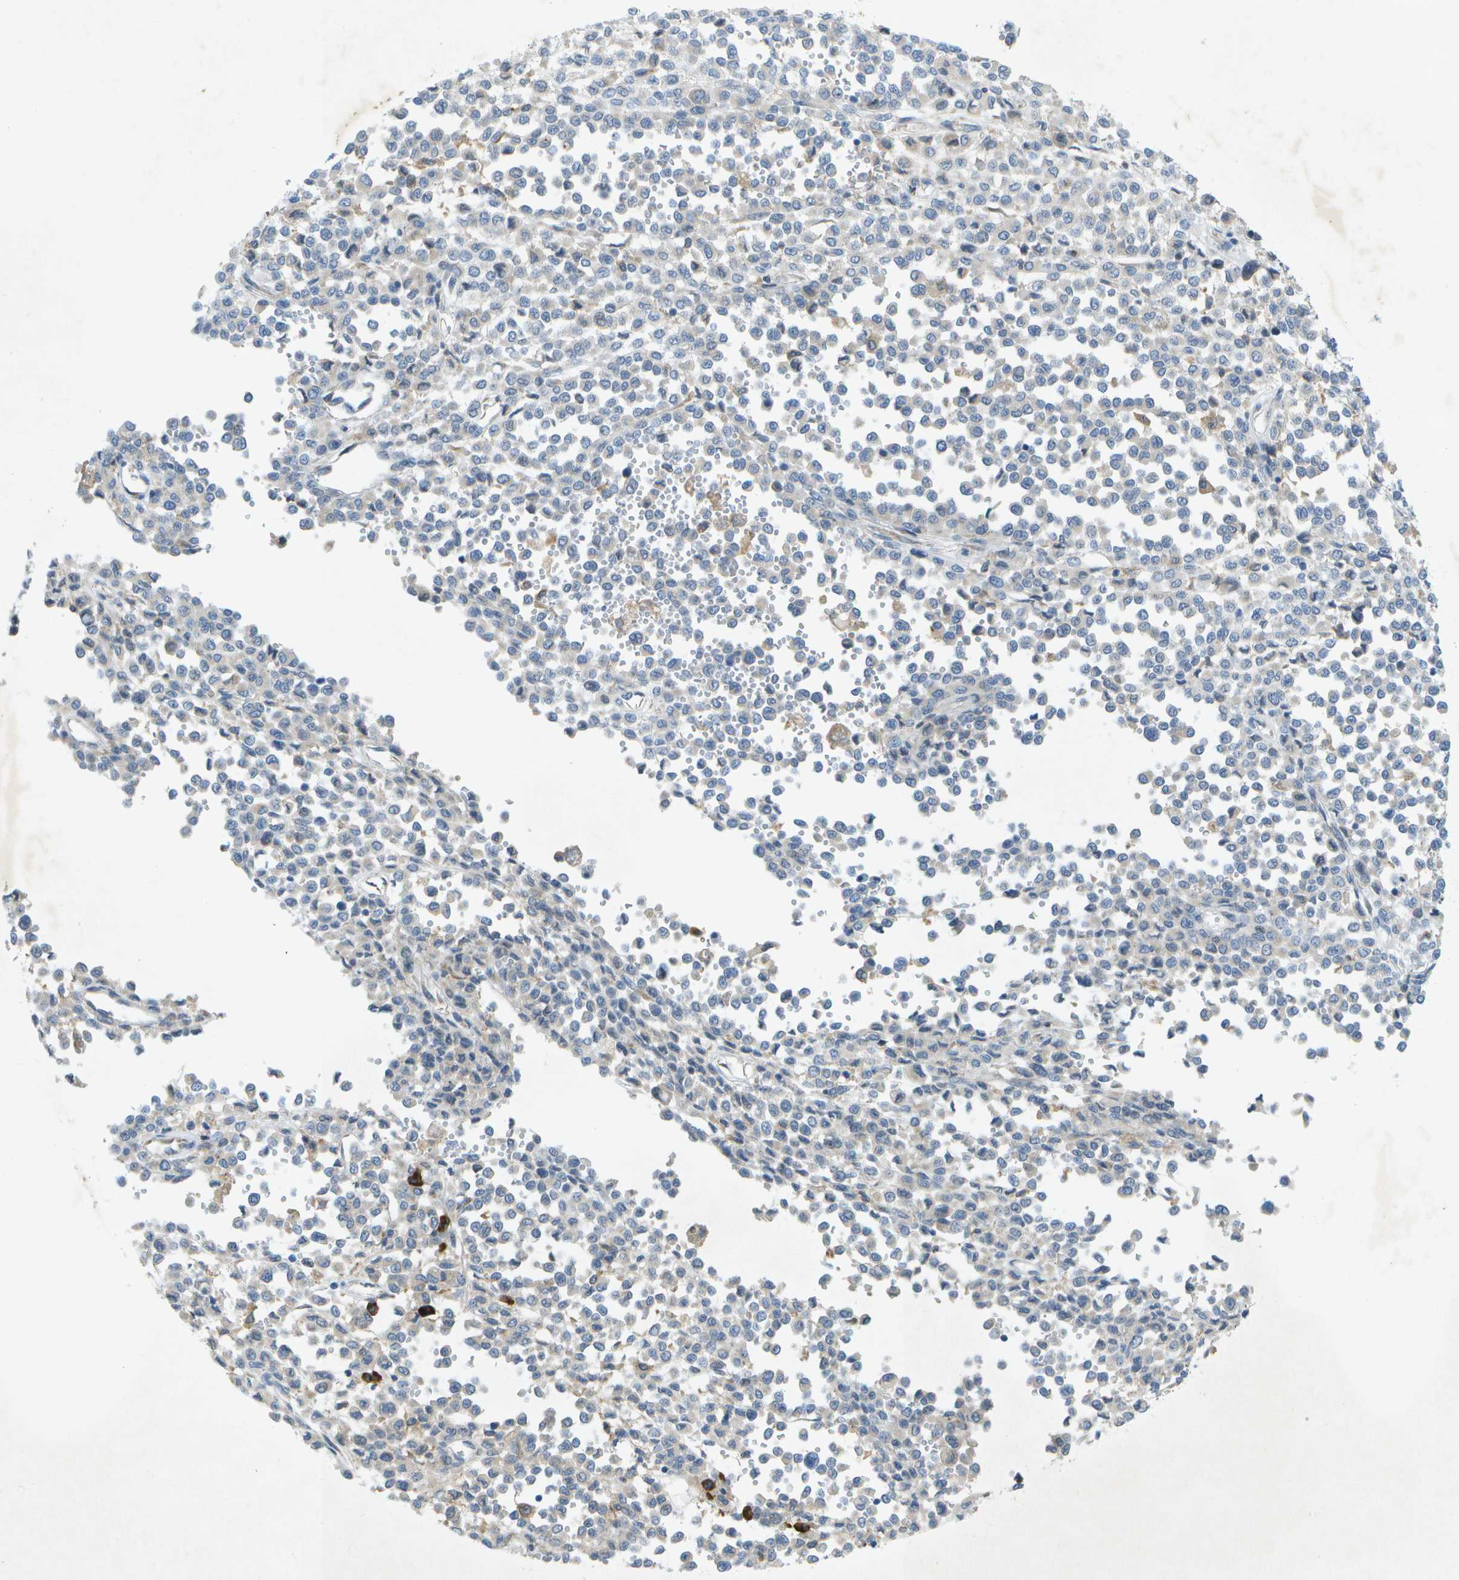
{"staining": {"intensity": "negative", "quantity": "none", "location": "none"}, "tissue": "melanoma", "cell_type": "Tumor cells", "image_type": "cancer", "snomed": [{"axis": "morphology", "description": "Malignant melanoma, Metastatic site"}, {"axis": "topography", "description": "Pancreas"}], "caption": "Protein analysis of malignant melanoma (metastatic site) shows no significant positivity in tumor cells.", "gene": "WNK2", "patient": {"sex": "female", "age": 30}}